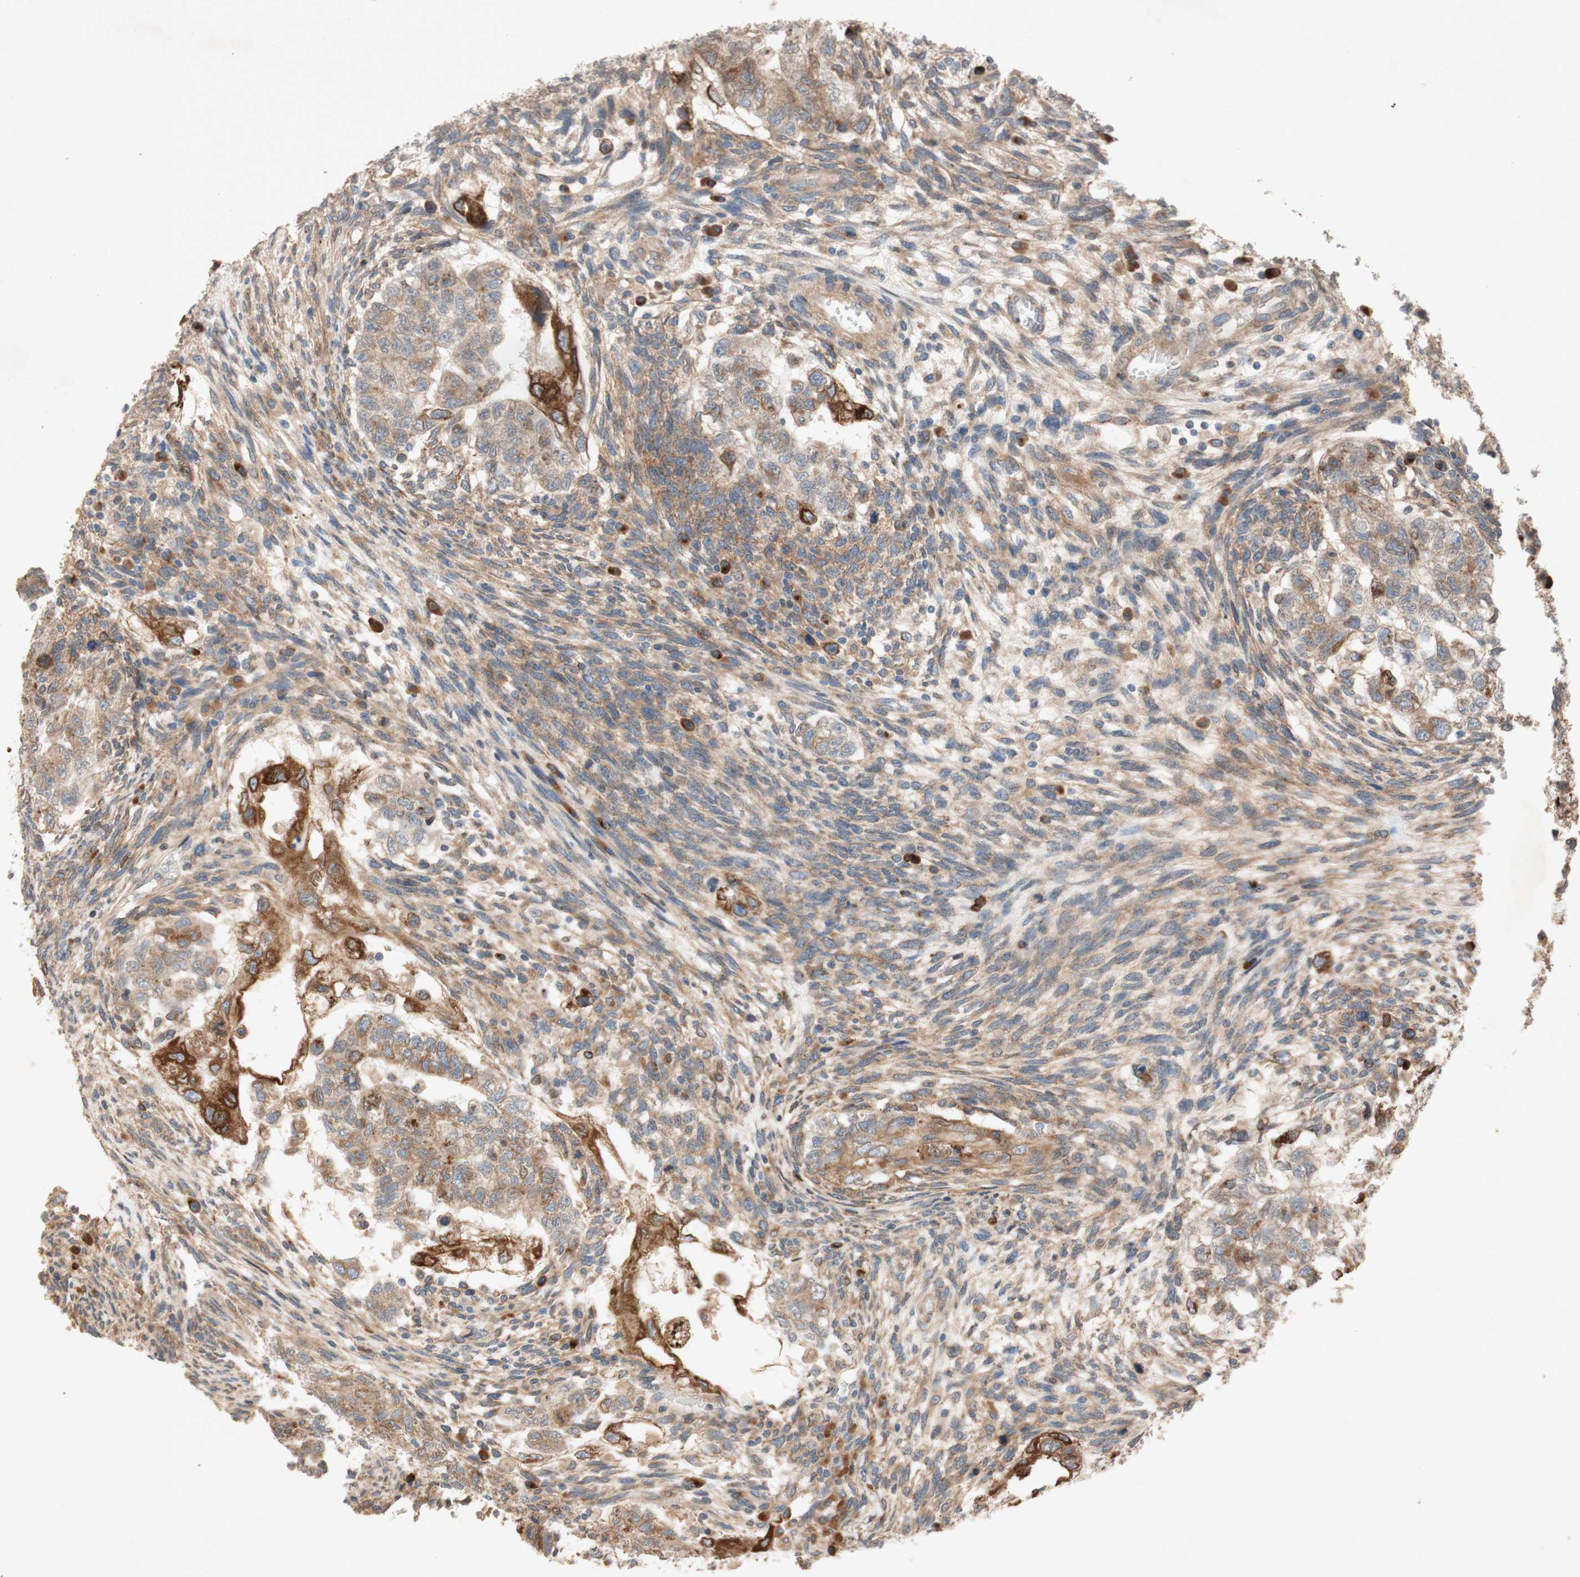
{"staining": {"intensity": "strong", "quantity": "<25%", "location": "cytoplasmic/membranous,nuclear"}, "tissue": "testis cancer", "cell_type": "Tumor cells", "image_type": "cancer", "snomed": [{"axis": "morphology", "description": "Normal tissue, NOS"}, {"axis": "morphology", "description": "Carcinoma, Embryonal, NOS"}, {"axis": "topography", "description": "Testis"}], "caption": "Approximately <25% of tumor cells in testis embryonal carcinoma reveal strong cytoplasmic/membranous and nuclear protein staining as visualized by brown immunohistochemical staining.", "gene": "PTPRU", "patient": {"sex": "male", "age": 36}}